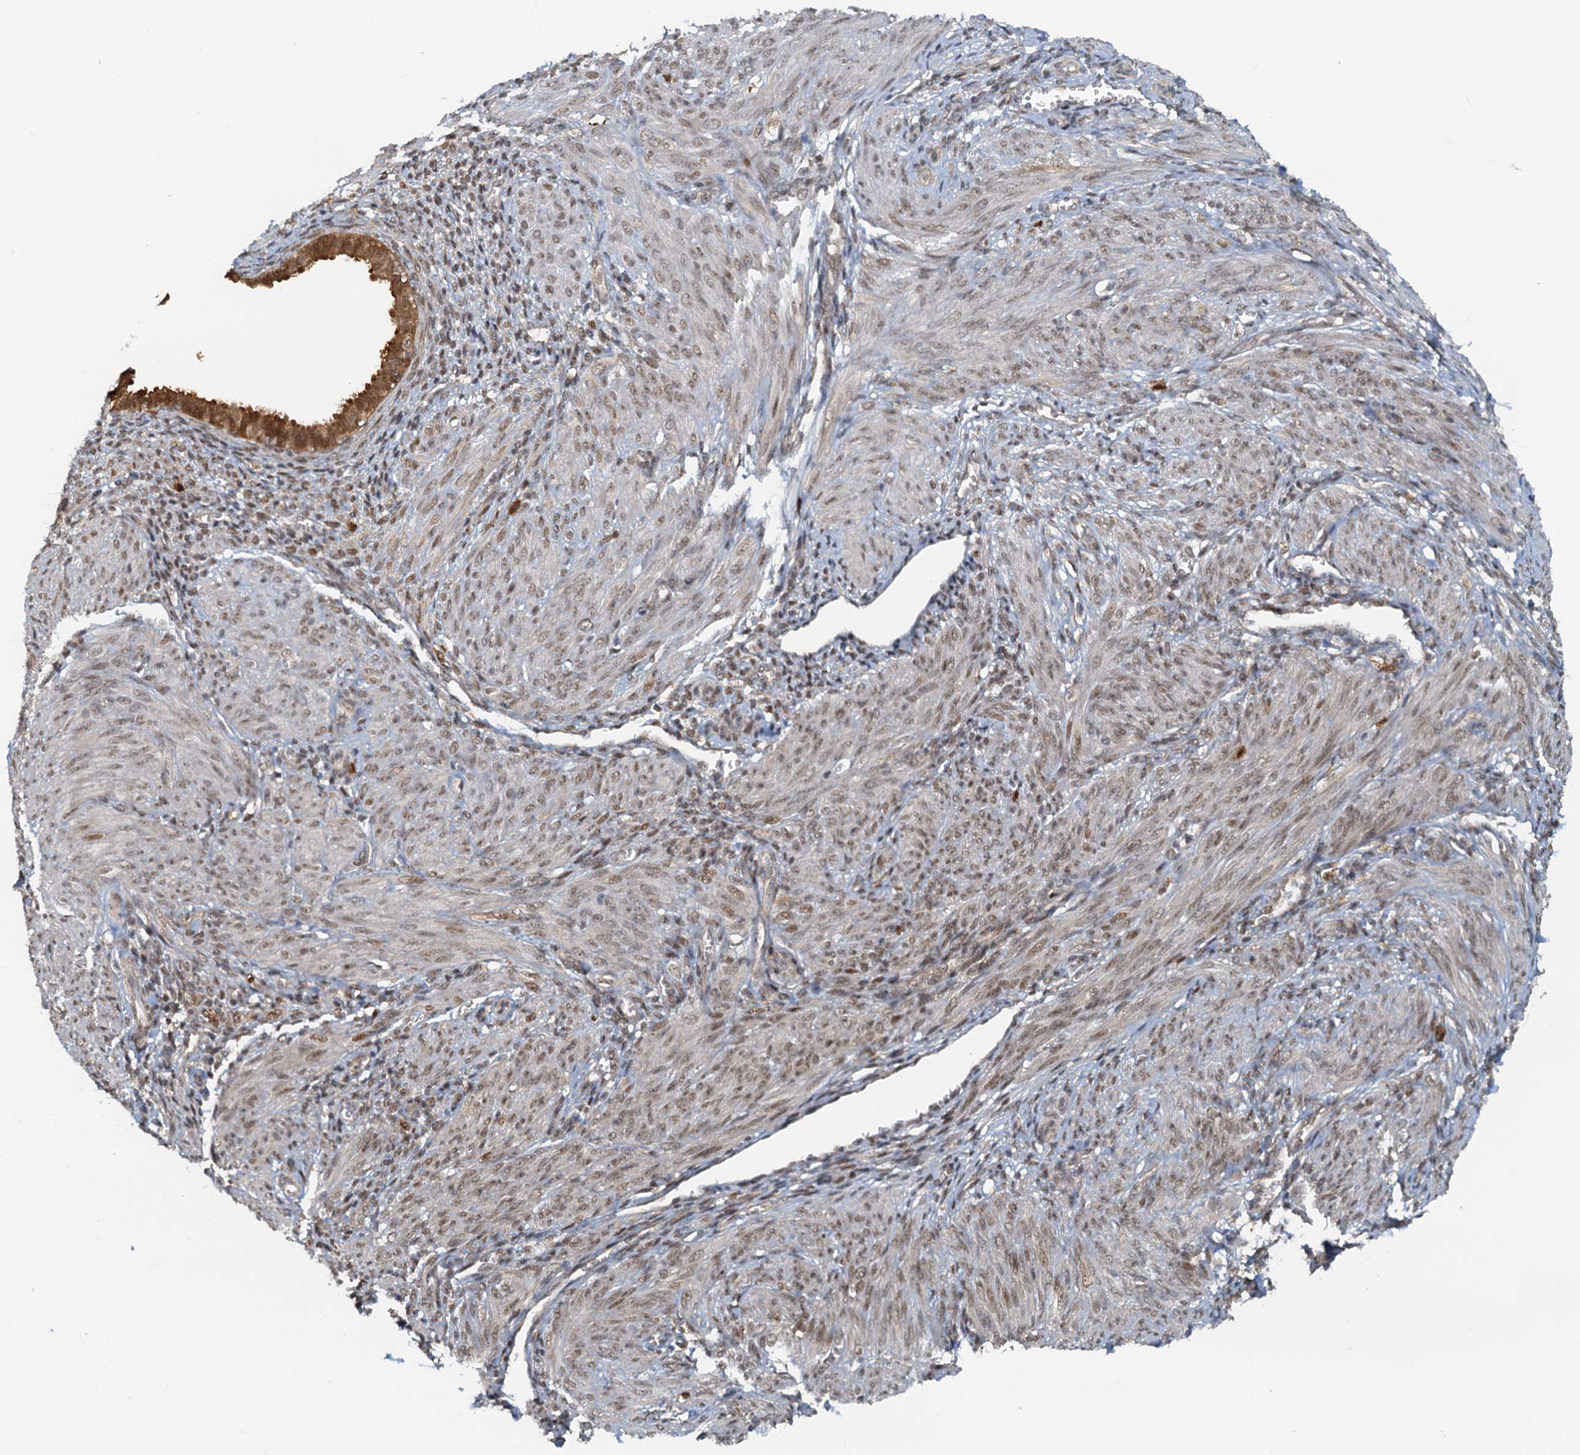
{"staining": {"intensity": "moderate", "quantity": "25%-75%", "location": "nuclear"}, "tissue": "smooth muscle", "cell_type": "Smooth muscle cells", "image_type": "normal", "snomed": [{"axis": "morphology", "description": "Normal tissue, NOS"}, {"axis": "topography", "description": "Smooth muscle"}], "caption": "Immunohistochemical staining of benign human smooth muscle demonstrates 25%-75% levels of moderate nuclear protein positivity in about 25%-75% of smooth muscle cells. (DAB (3,3'-diaminobenzidine) IHC, brown staining for protein, blue staining for nuclei).", "gene": "SPINDOC", "patient": {"sex": "female", "age": 39}}